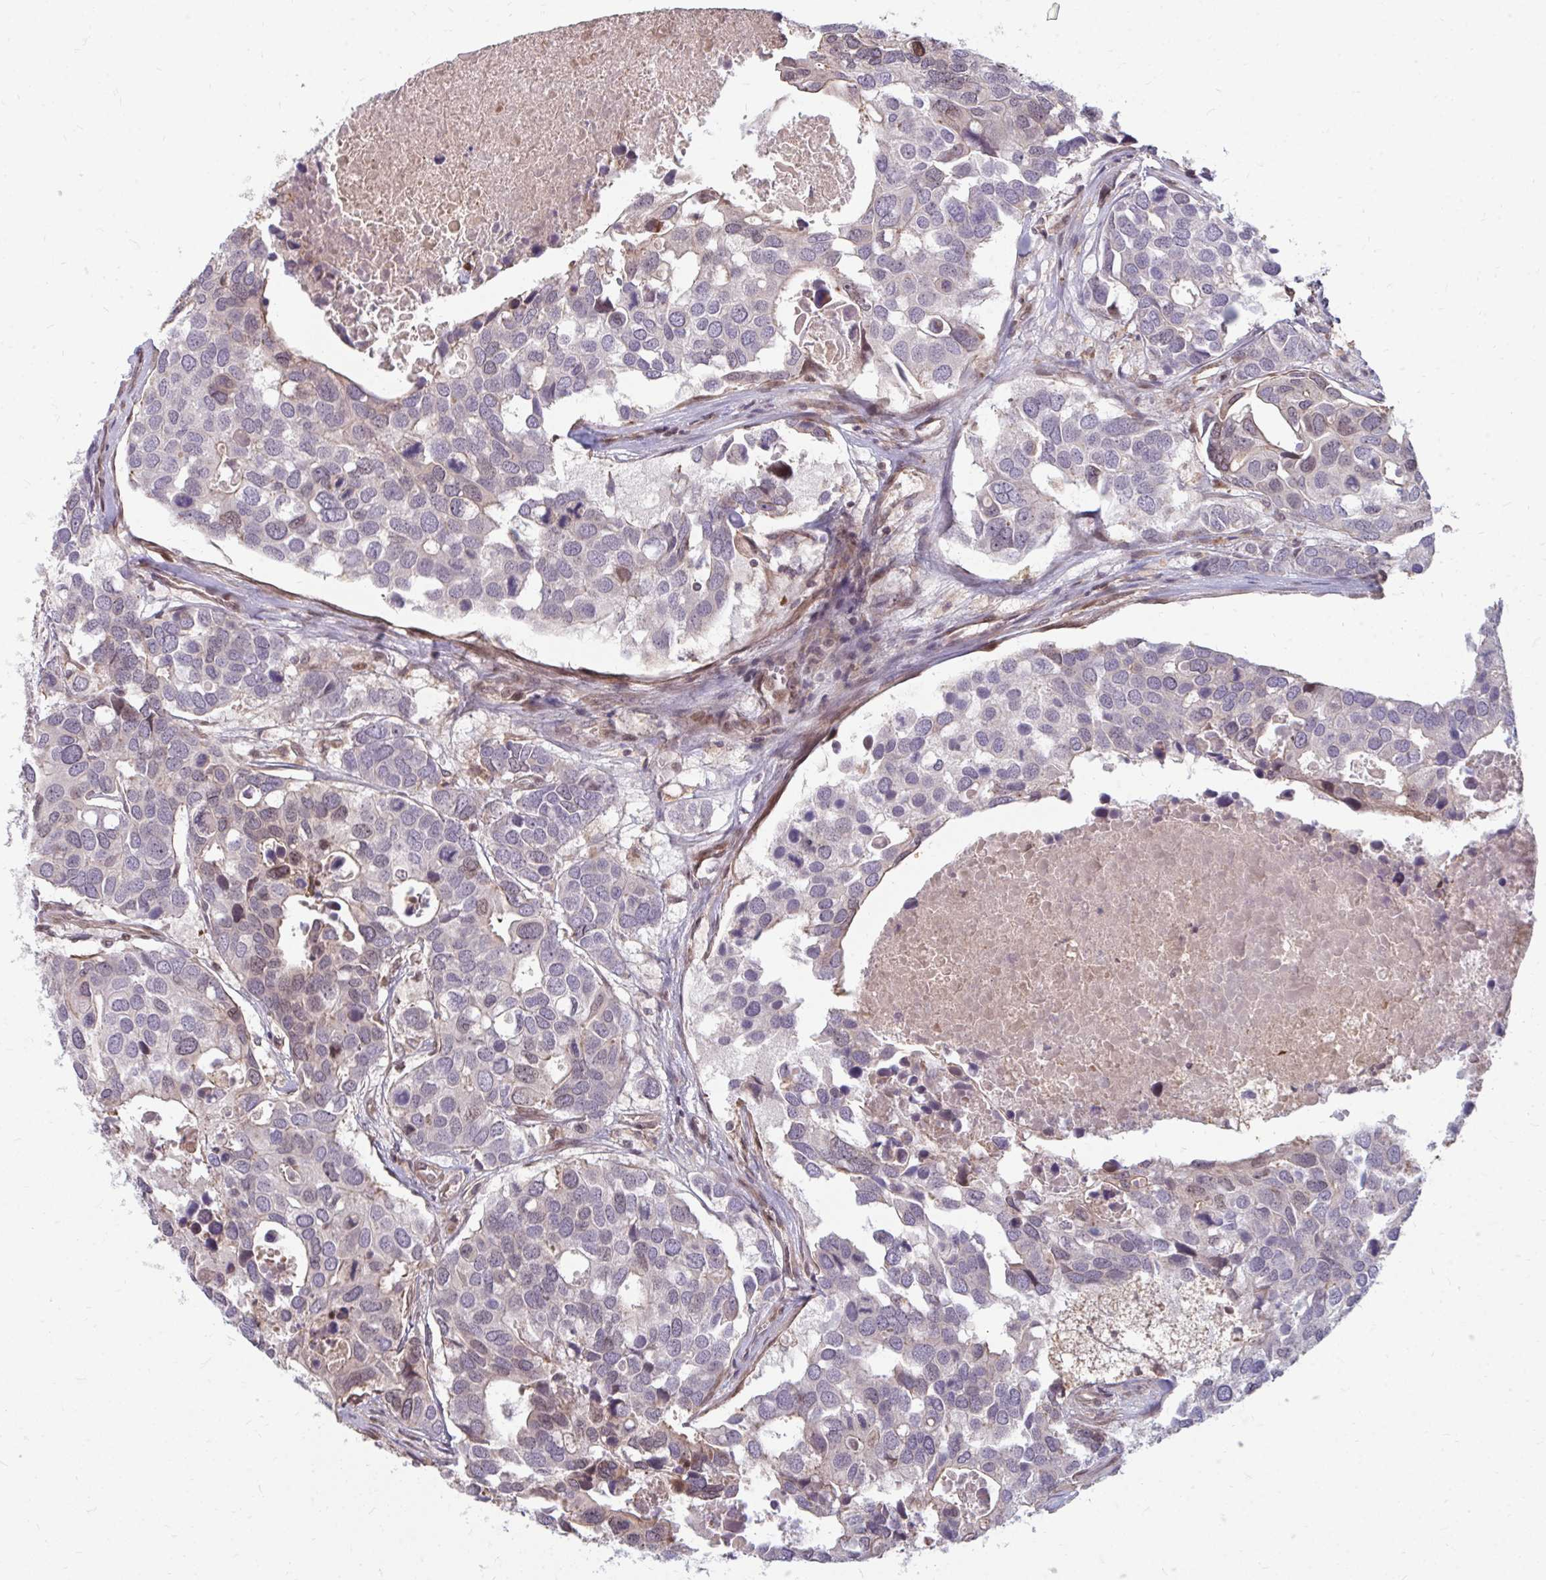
{"staining": {"intensity": "moderate", "quantity": "<25%", "location": "nuclear"}, "tissue": "breast cancer", "cell_type": "Tumor cells", "image_type": "cancer", "snomed": [{"axis": "morphology", "description": "Duct carcinoma"}, {"axis": "topography", "description": "Breast"}], "caption": "About <25% of tumor cells in human breast cancer demonstrate moderate nuclear protein staining as visualized by brown immunohistochemical staining.", "gene": "ZNF285", "patient": {"sex": "female", "age": 83}}